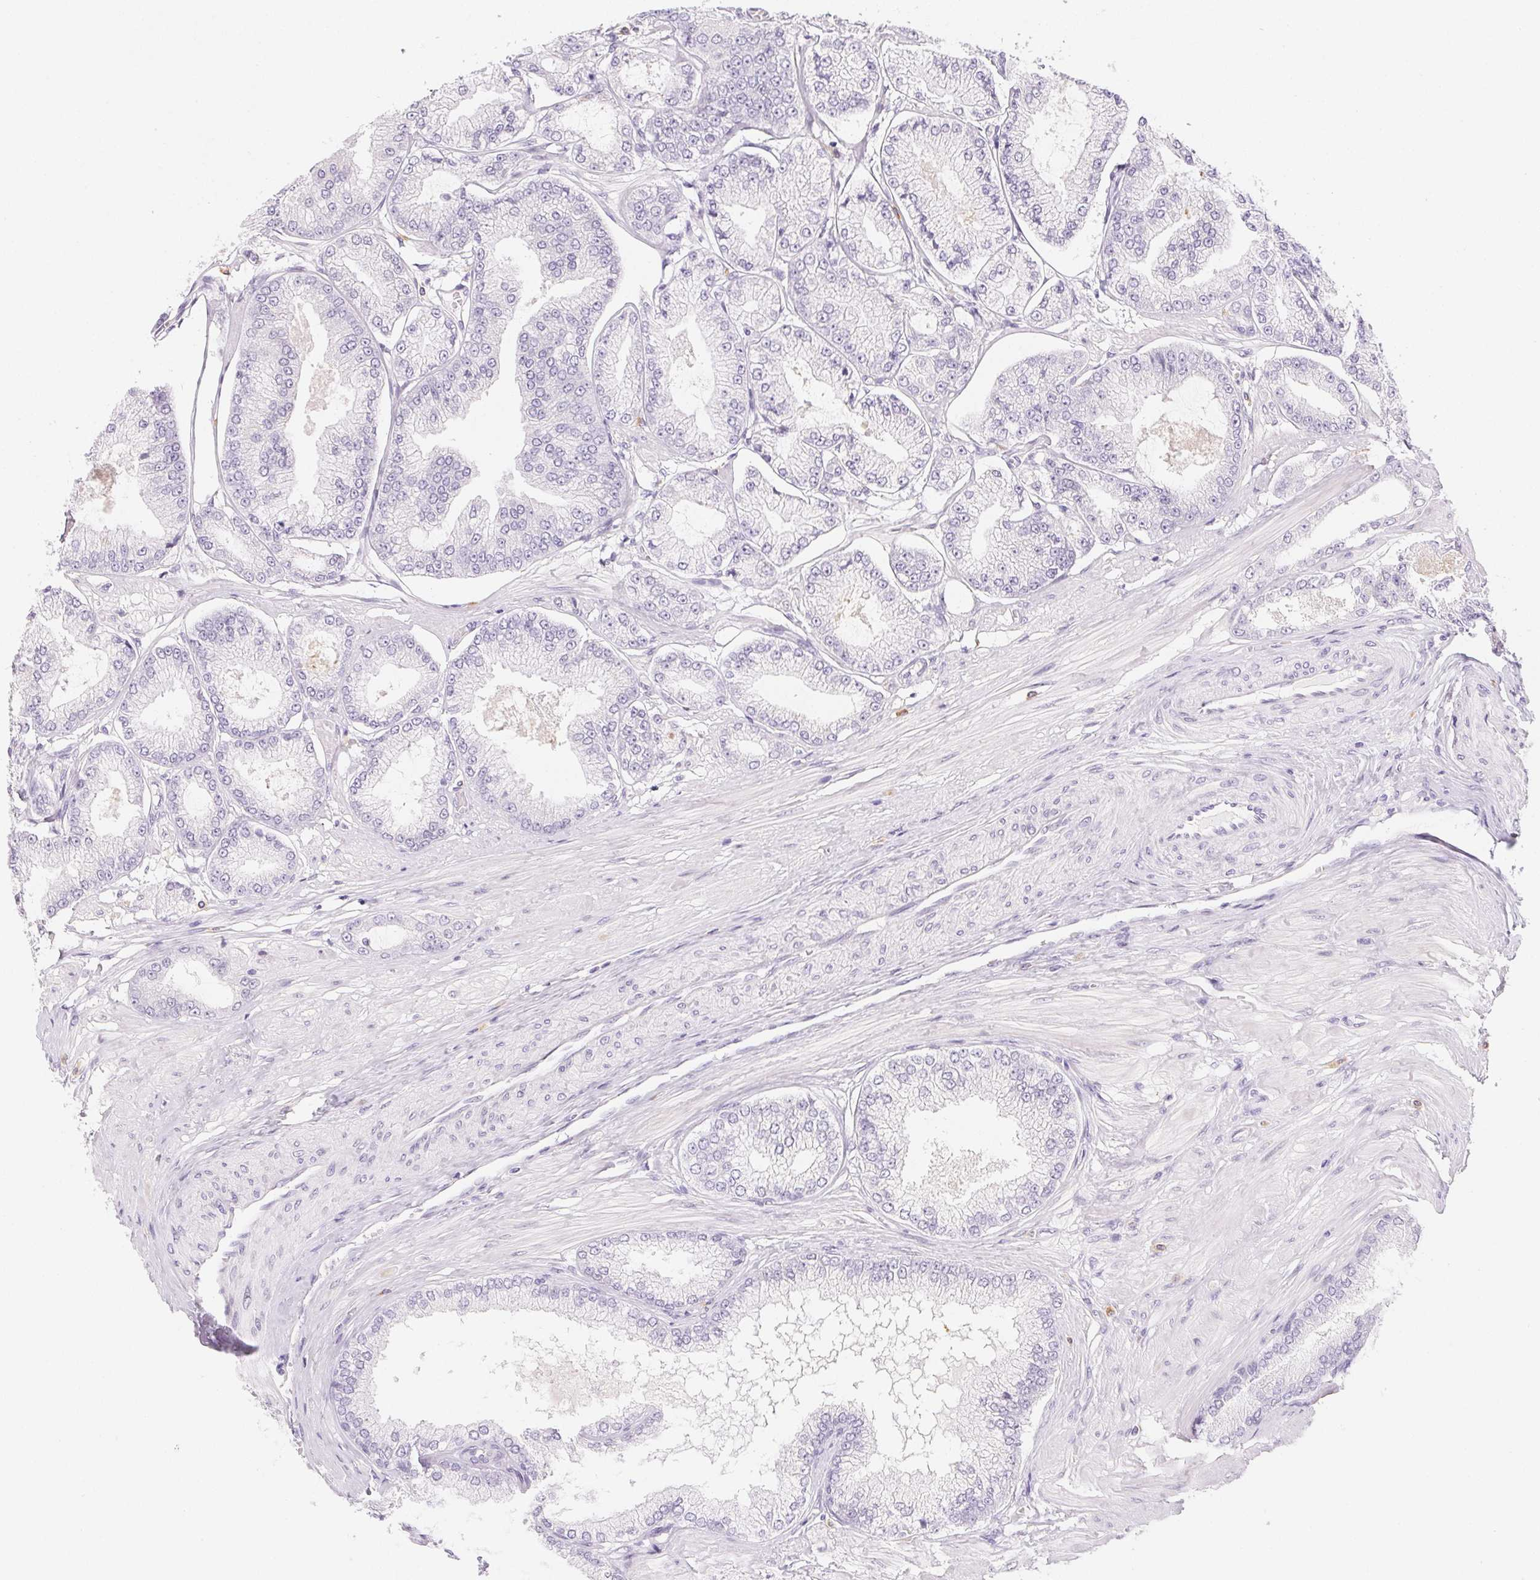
{"staining": {"intensity": "negative", "quantity": "none", "location": "none"}, "tissue": "prostate cancer", "cell_type": "Tumor cells", "image_type": "cancer", "snomed": [{"axis": "morphology", "description": "Adenocarcinoma, Low grade"}, {"axis": "topography", "description": "Prostate"}], "caption": "There is no significant expression in tumor cells of prostate adenocarcinoma (low-grade).", "gene": "MORC1", "patient": {"sex": "male", "age": 55}}